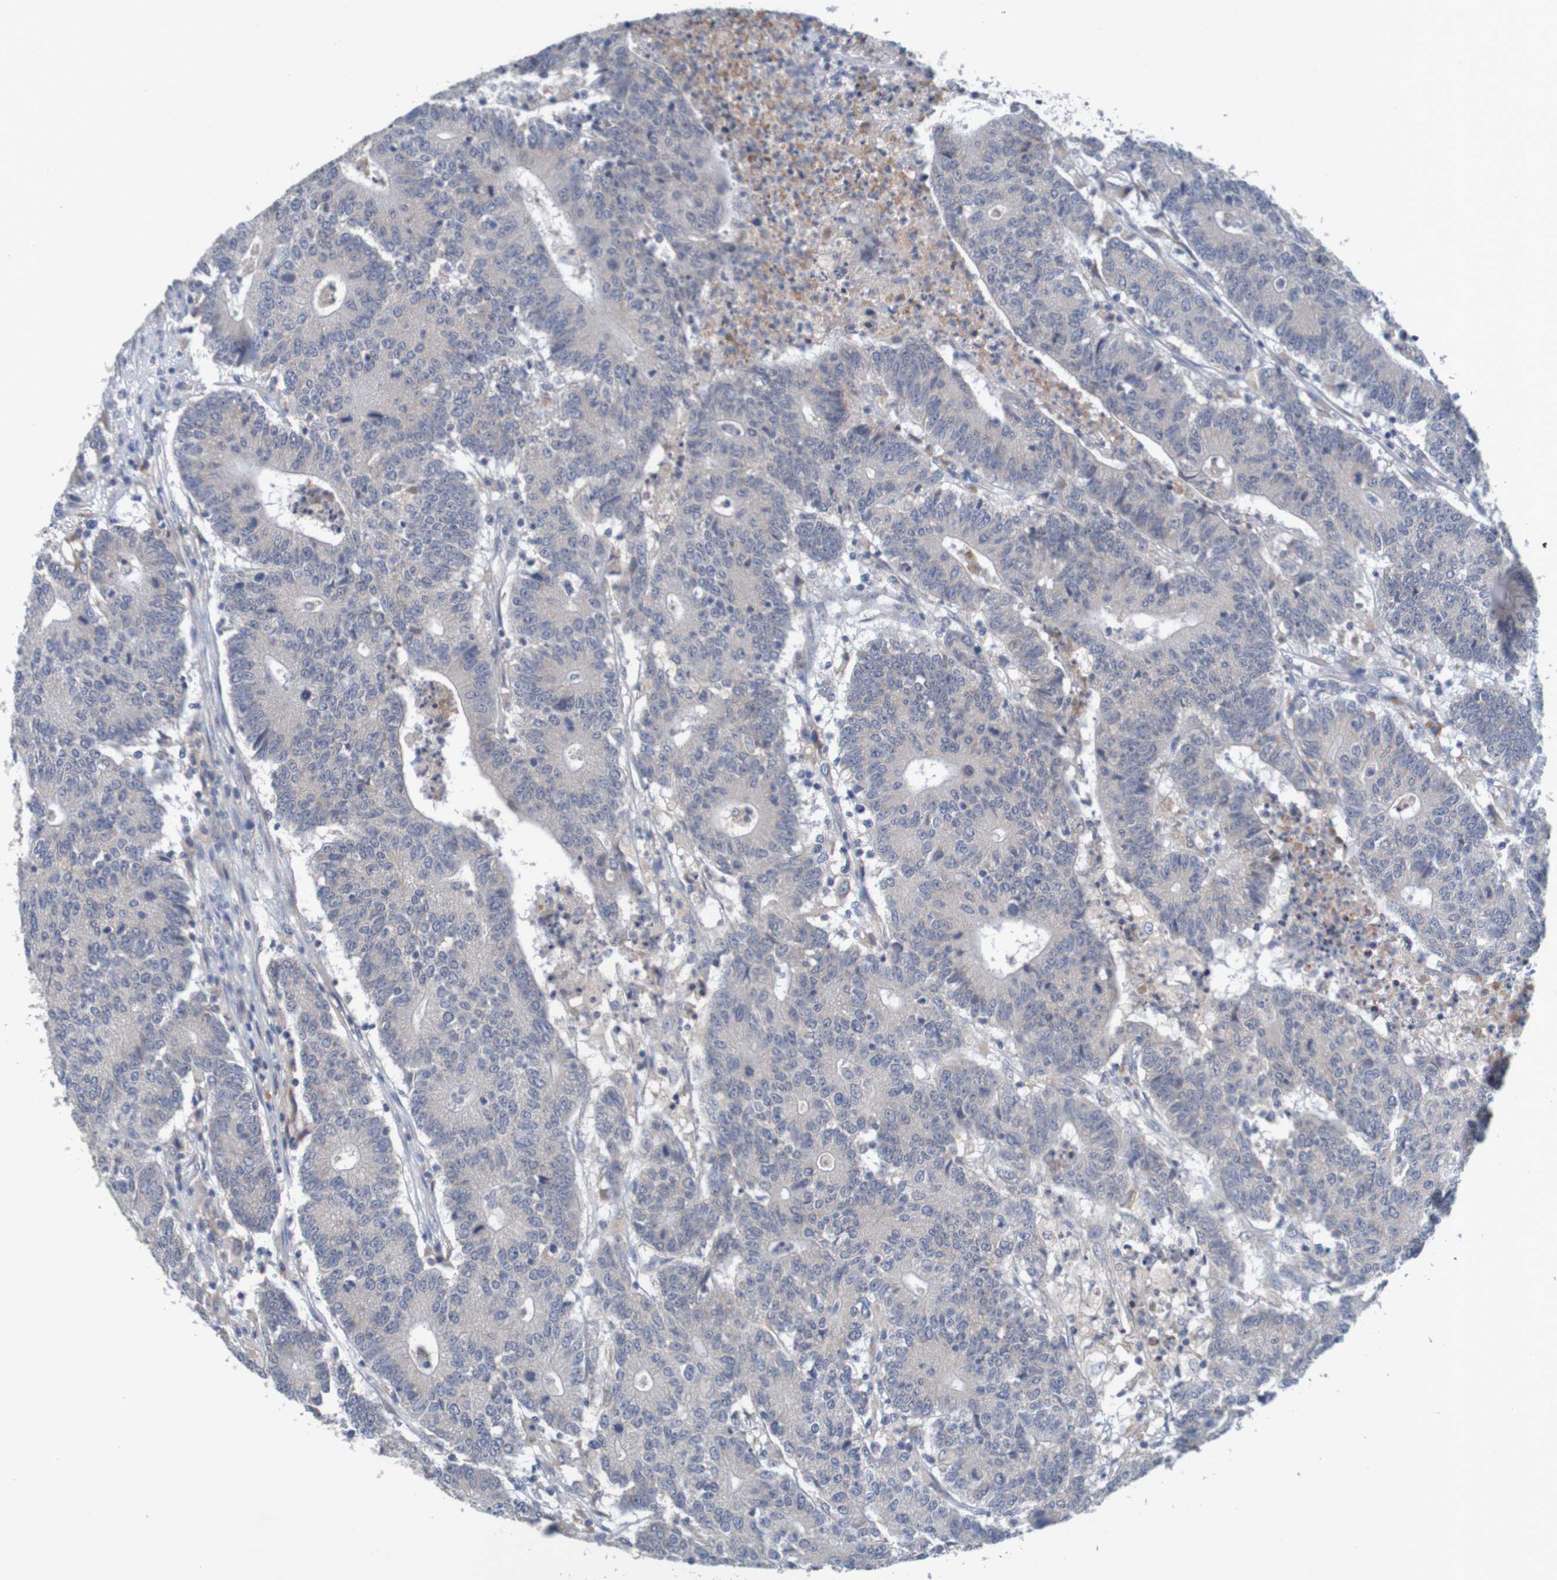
{"staining": {"intensity": "negative", "quantity": "none", "location": "none"}, "tissue": "colorectal cancer", "cell_type": "Tumor cells", "image_type": "cancer", "snomed": [{"axis": "morphology", "description": "Normal tissue, NOS"}, {"axis": "morphology", "description": "Adenocarcinoma, NOS"}, {"axis": "topography", "description": "Colon"}], "caption": "A high-resolution histopathology image shows immunohistochemistry staining of colorectal cancer (adenocarcinoma), which demonstrates no significant expression in tumor cells.", "gene": "LTA", "patient": {"sex": "female", "age": 75}}